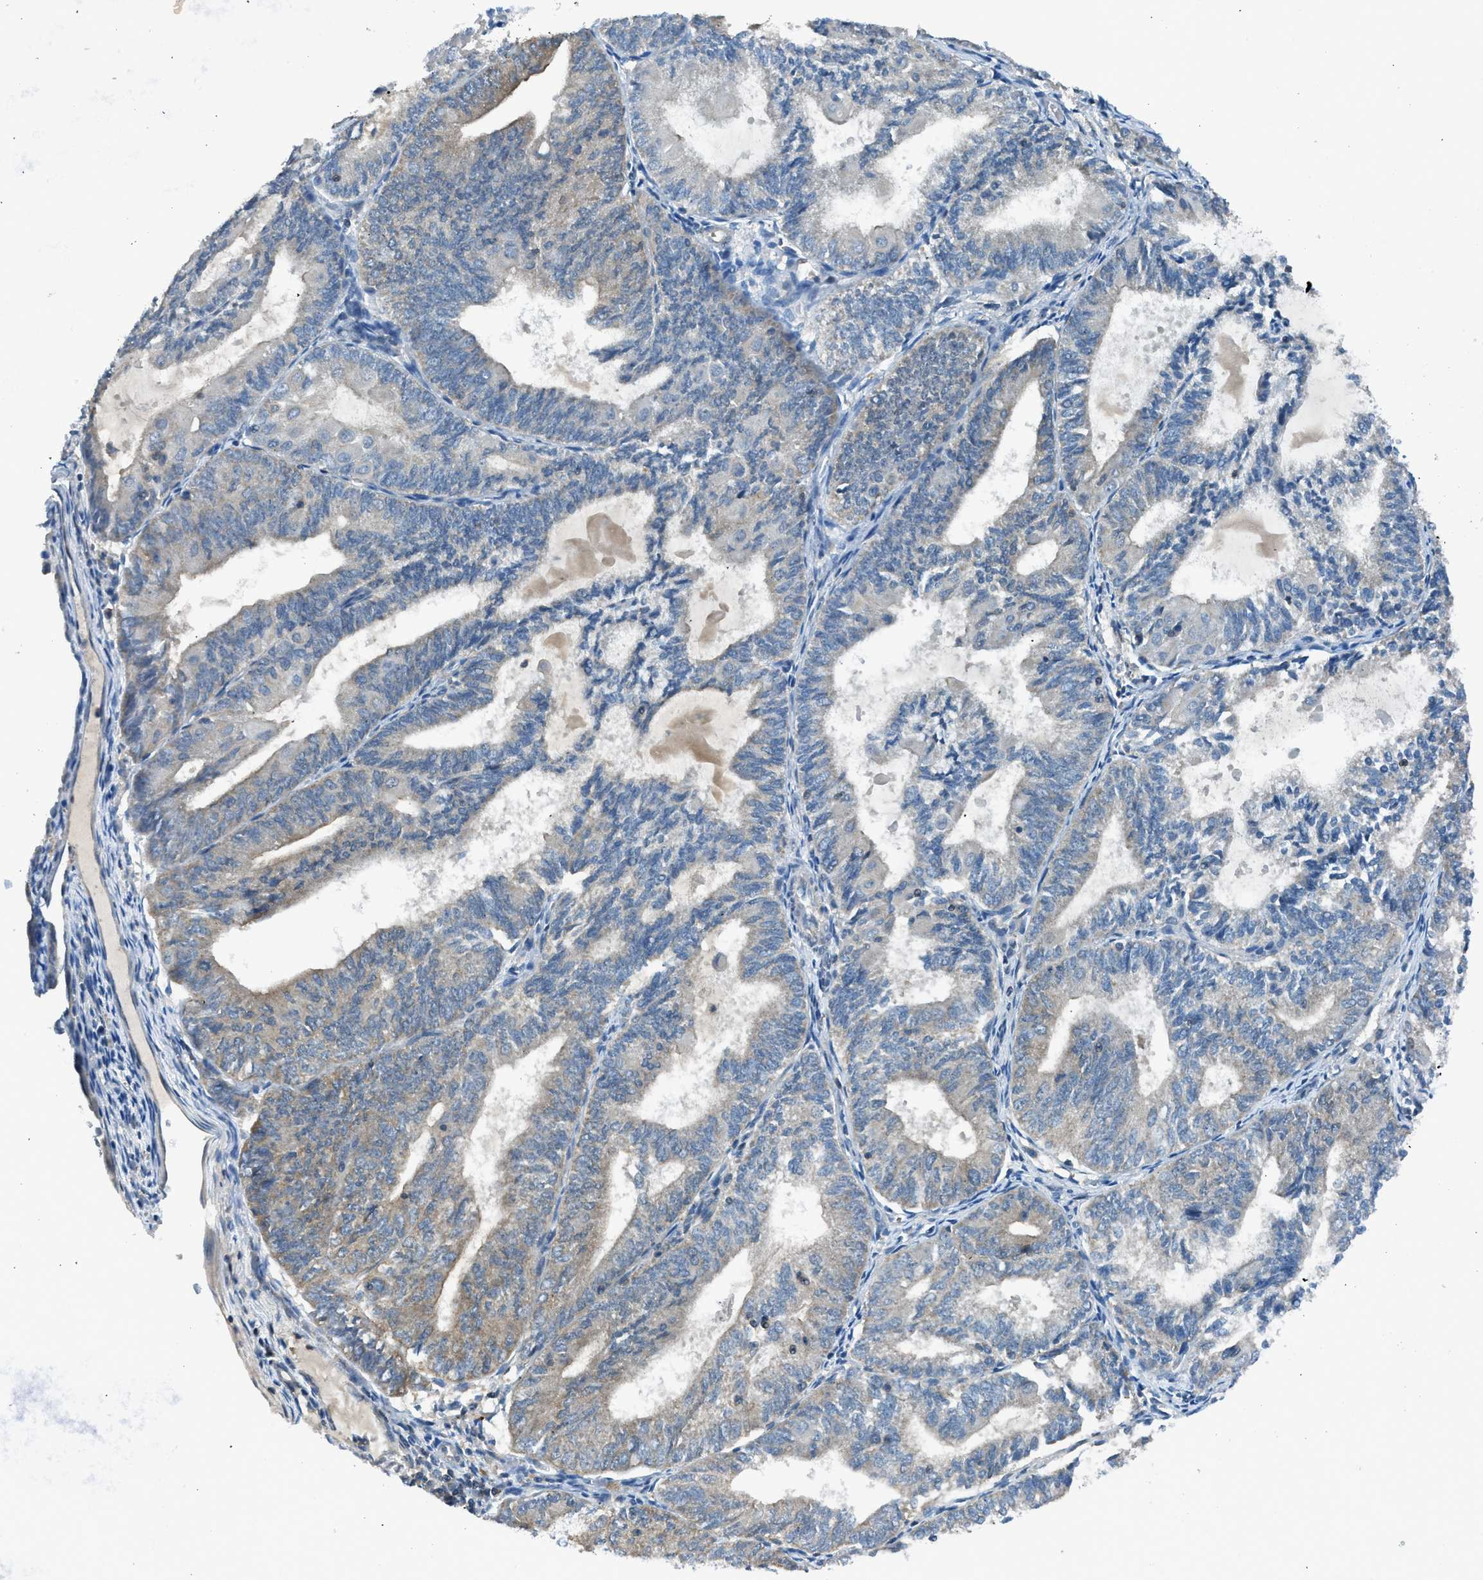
{"staining": {"intensity": "weak", "quantity": "25%-75%", "location": "cytoplasmic/membranous"}, "tissue": "endometrial cancer", "cell_type": "Tumor cells", "image_type": "cancer", "snomed": [{"axis": "morphology", "description": "Adenocarcinoma, NOS"}, {"axis": "topography", "description": "Endometrium"}], "caption": "Endometrial cancer stained with DAB immunohistochemistry (IHC) displays low levels of weak cytoplasmic/membranous positivity in about 25%-75% of tumor cells.", "gene": "LMLN", "patient": {"sex": "female", "age": 81}}